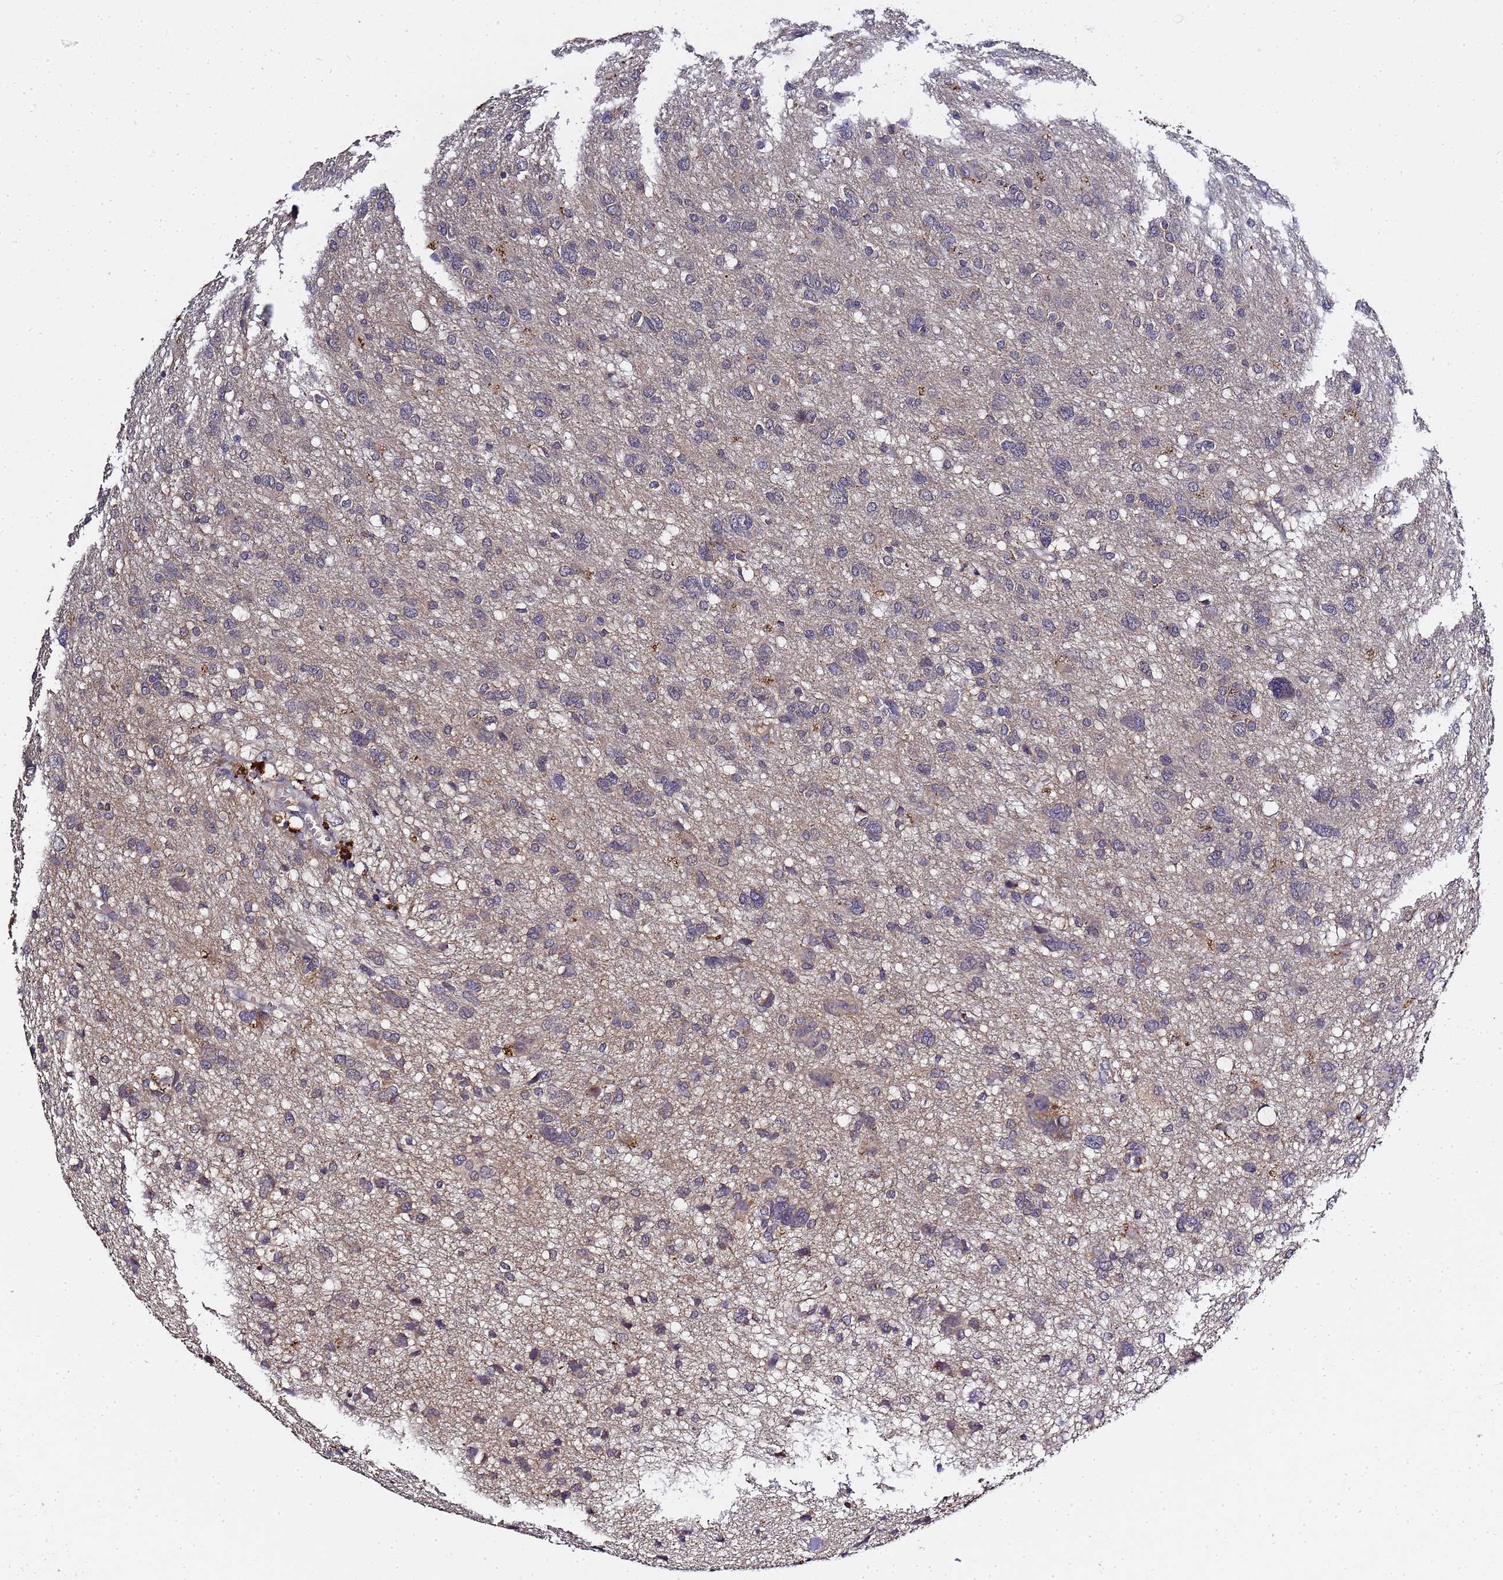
{"staining": {"intensity": "negative", "quantity": "none", "location": "none"}, "tissue": "glioma", "cell_type": "Tumor cells", "image_type": "cancer", "snomed": [{"axis": "morphology", "description": "Glioma, malignant, High grade"}, {"axis": "topography", "description": "Brain"}], "caption": "The histopathology image demonstrates no significant positivity in tumor cells of malignant glioma (high-grade).", "gene": "LGI4", "patient": {"sex": "female", "age": 59}}